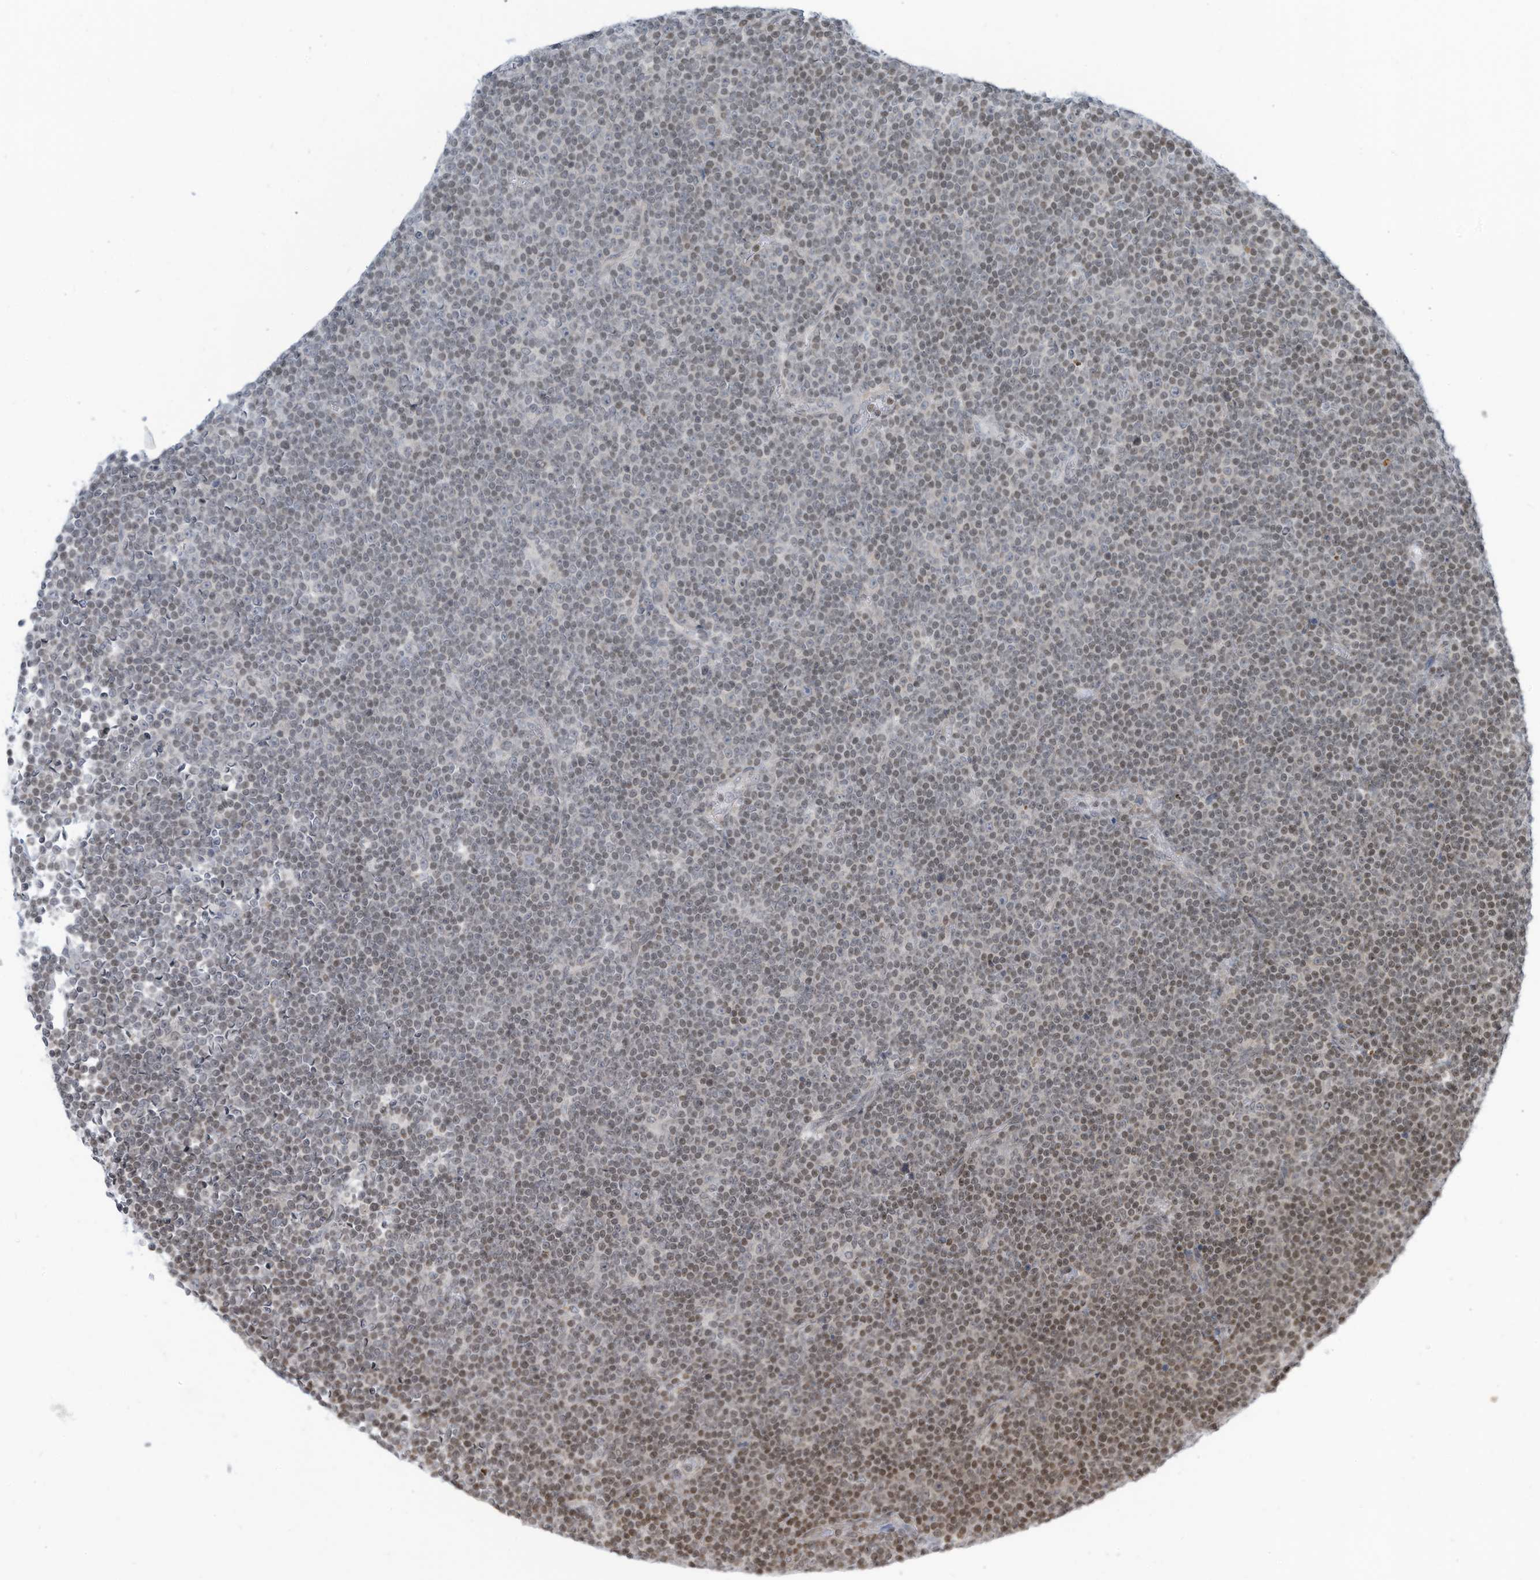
{"staining": {"intensity": "weak", "quantity": "<25%", "location": "nuclear"}, "tissue": "lymphoma", "cell_type": "Tumor cells", "image_type": "cancer", "snomed": [{"axis": "morphology", "description": "Malignant lymphoma, non-Hodgkin's type, Low grade"}, {"axis": "topography", "description": "Lymph node"}], "caption": "Low-grade malignant lymphoma, non-Hodgkin's type was stained to show a protein in brown. There is no significant expression in tumor cells.", "gene": "ADI1", "patient": {"sex": "female", "age": 67}}